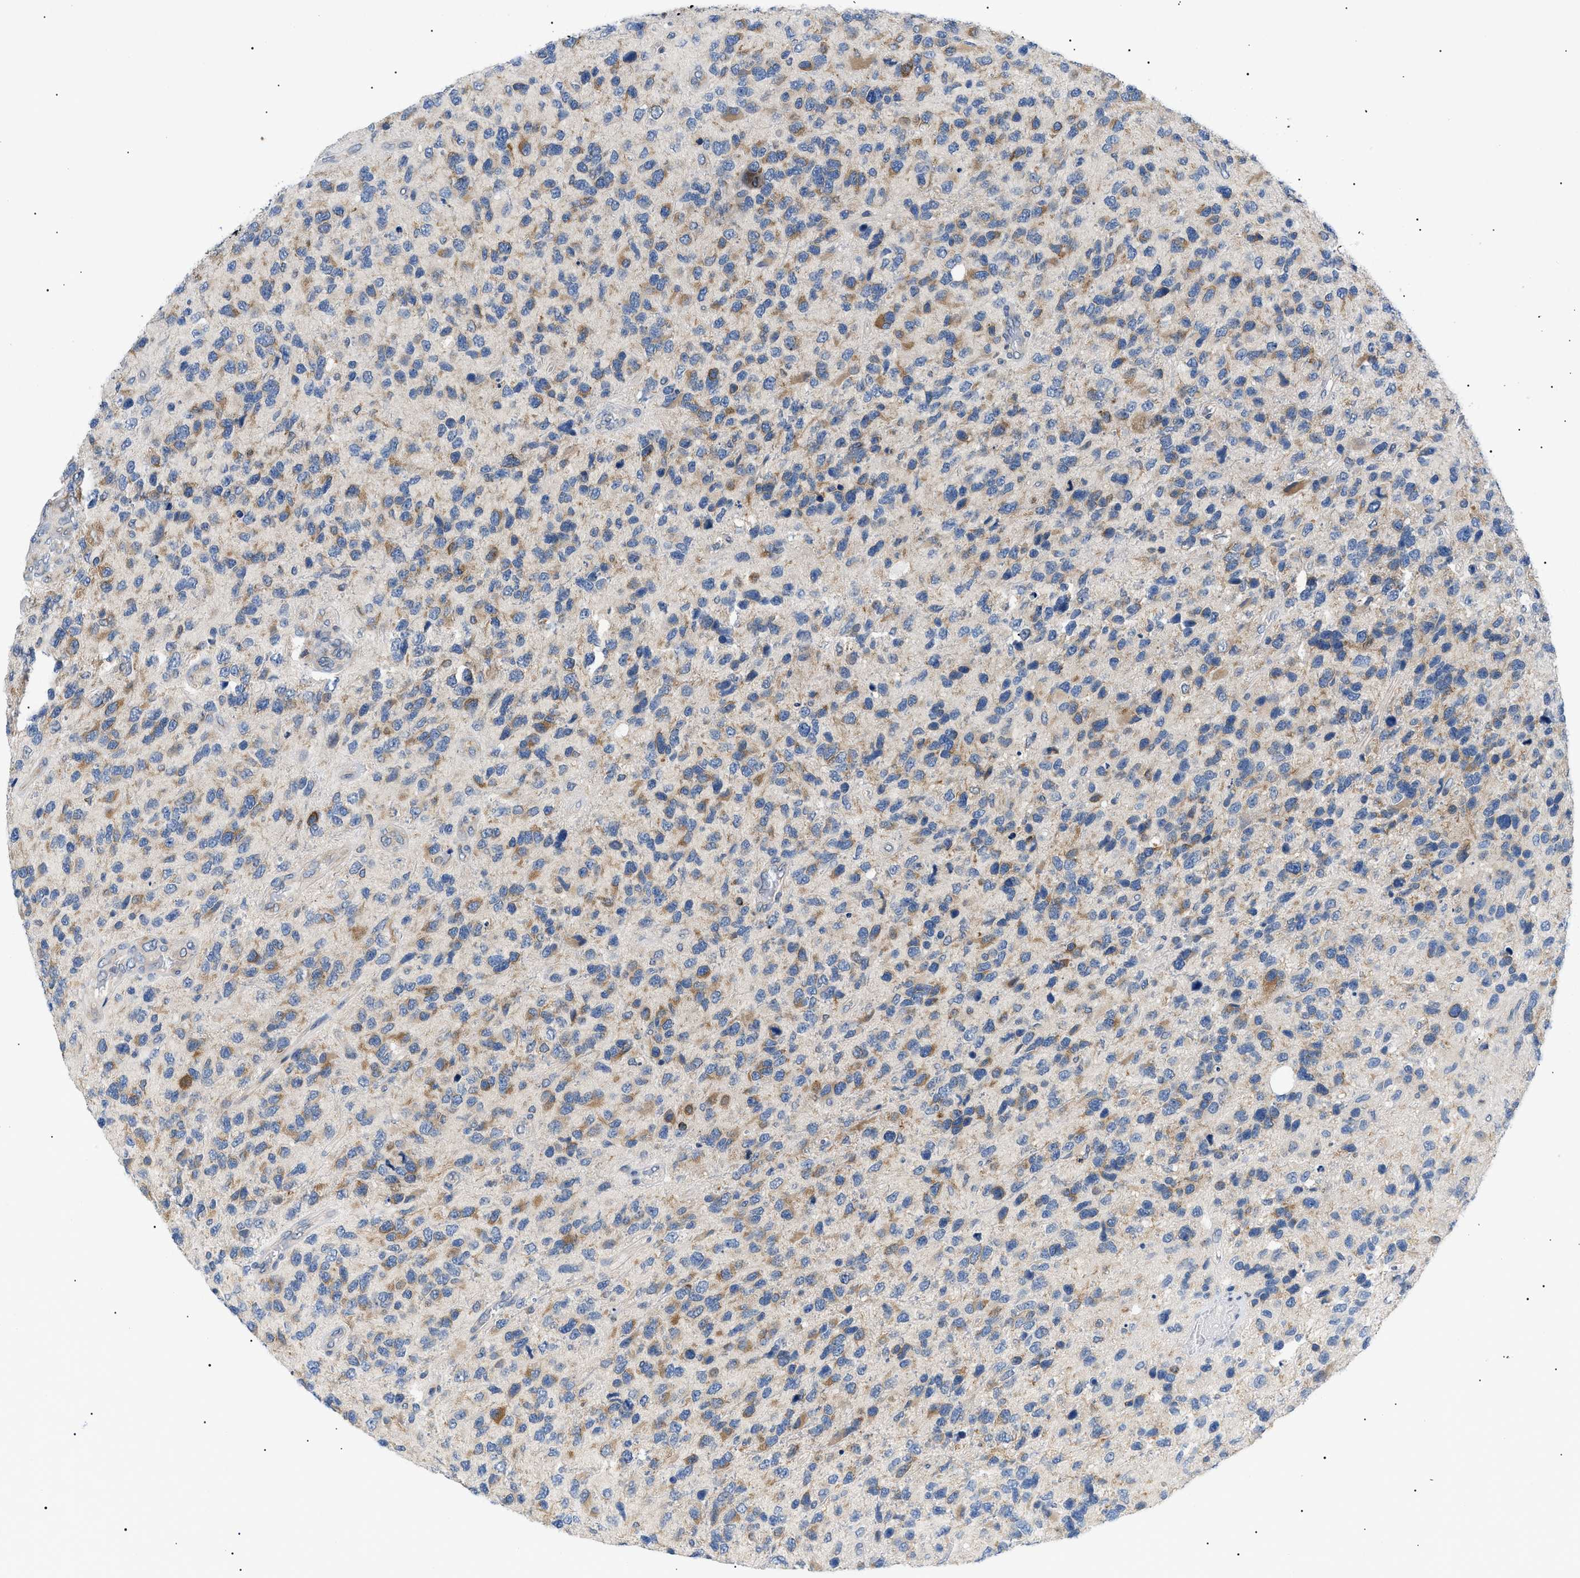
{"staining": {"intensity": "moderate", "quantity": "<25%", "location": "cytoplasmic/membranous"}, "tissue": "glioma", "cell_type": "Tumor cells", "image_type": "cancer", "snomed": [{"axis": "morphology", "description": "Glioma, malignant, High grade"}, {"axis": "topography", "description": "Brain"}], "caption": "A micrograph of glioma stained for a protein demonstrates moderate cytoplasmic/membranous brown staining in tumor cells.", "gene": "DERL1", "patient": {"sex": "female", "age": 58}}